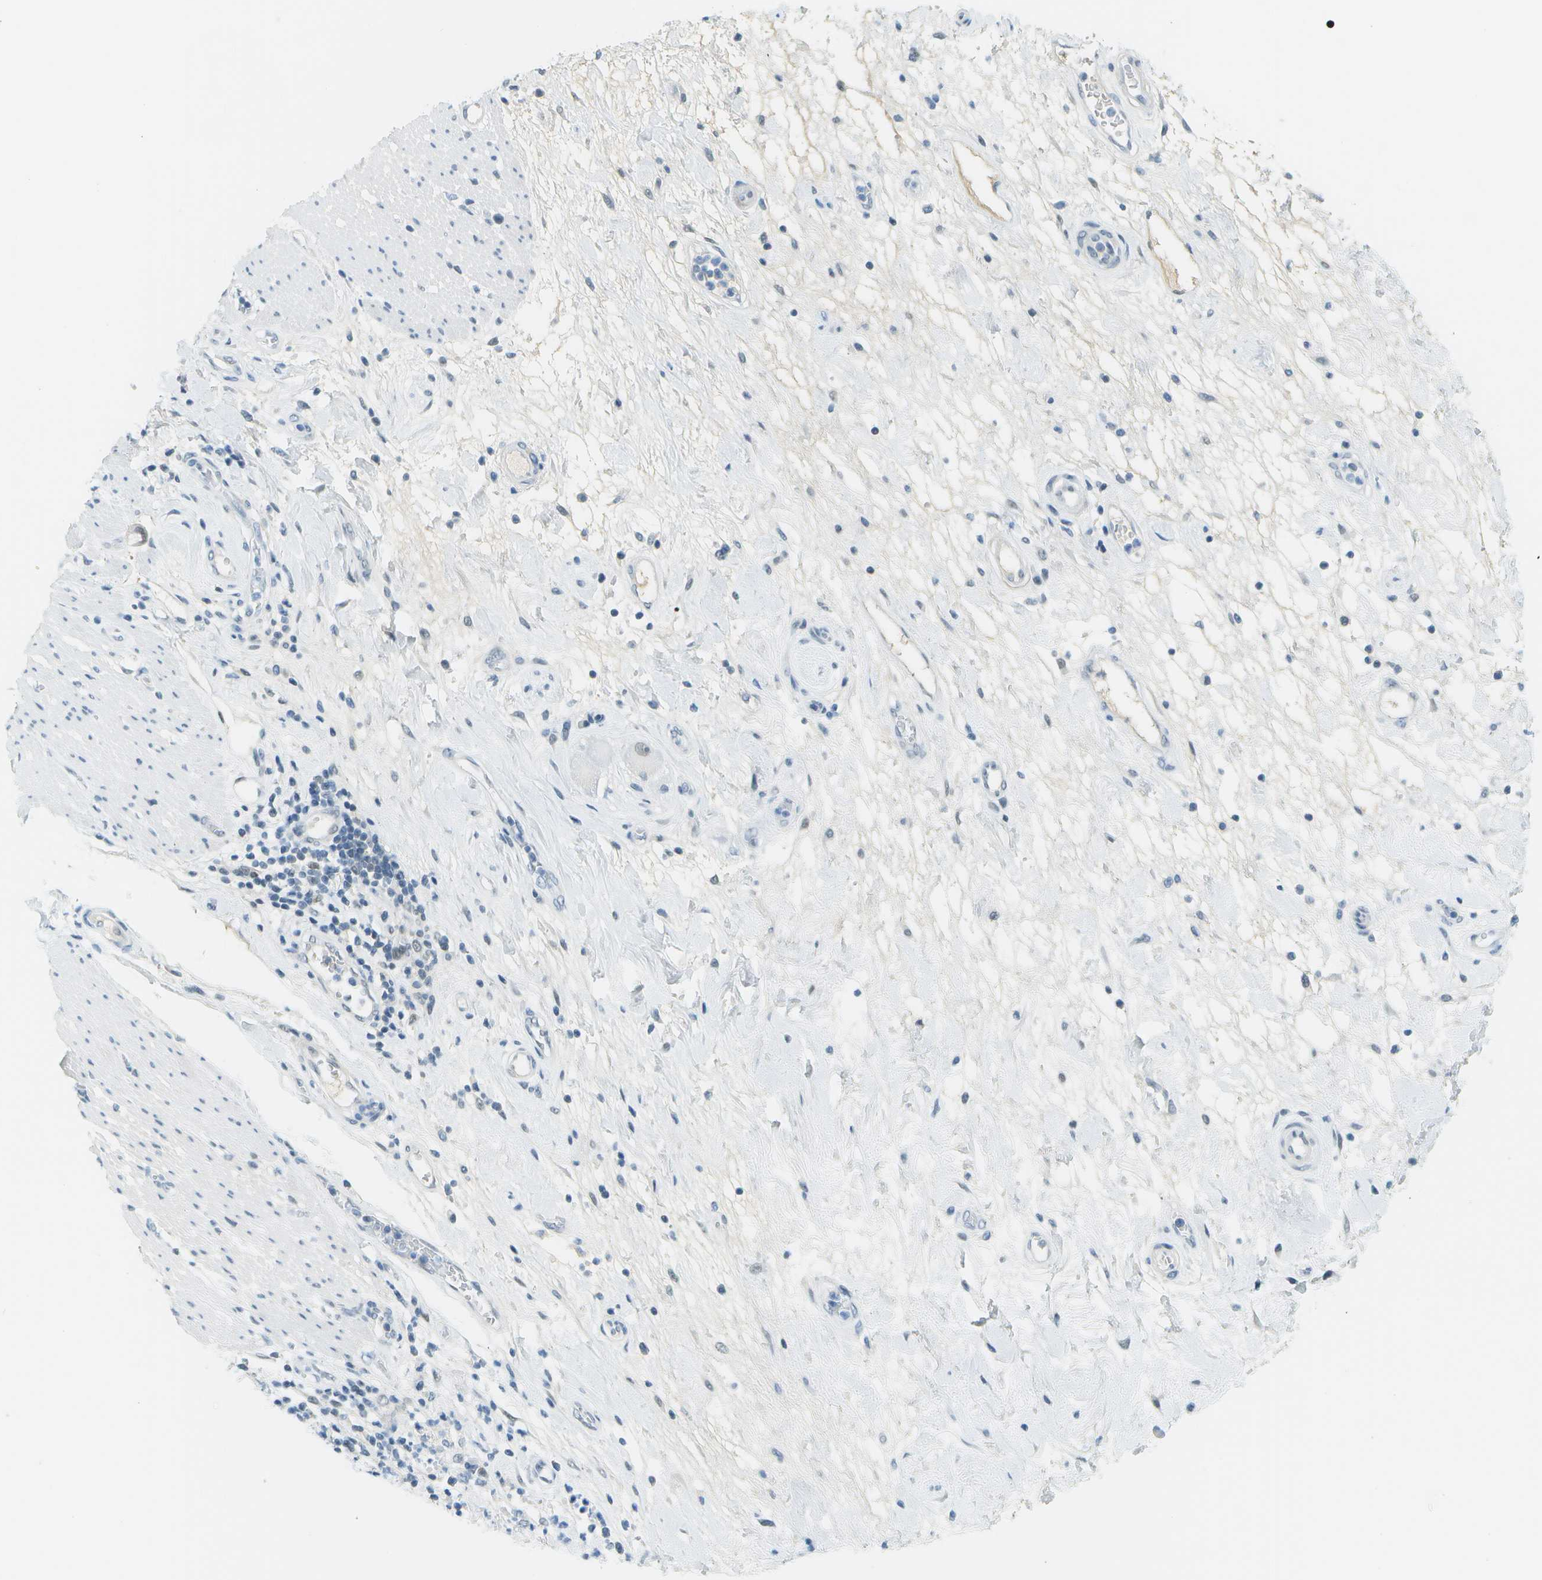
{"staining": {"intensity": "negative", "quantity": "none", "location": "none"}, "tissue": "pancreatic cancer", "cell_type": "Tumor cells", "image_type": "cancer", "snomed": [{"axis": "morphology", "description": "Adenocarcinoma, NOS"}, {"axis": "topography", "description": "Pancreas"}], "caption": "DAB (3,3'-diaminobenzidine) immunohistochemical staining of pancreatic cancer (adenocarcinoma) demonstrates no significant expression in tumor cells.", "gene": "NEK11", "patient": {"sex": "female", "age": 78}}